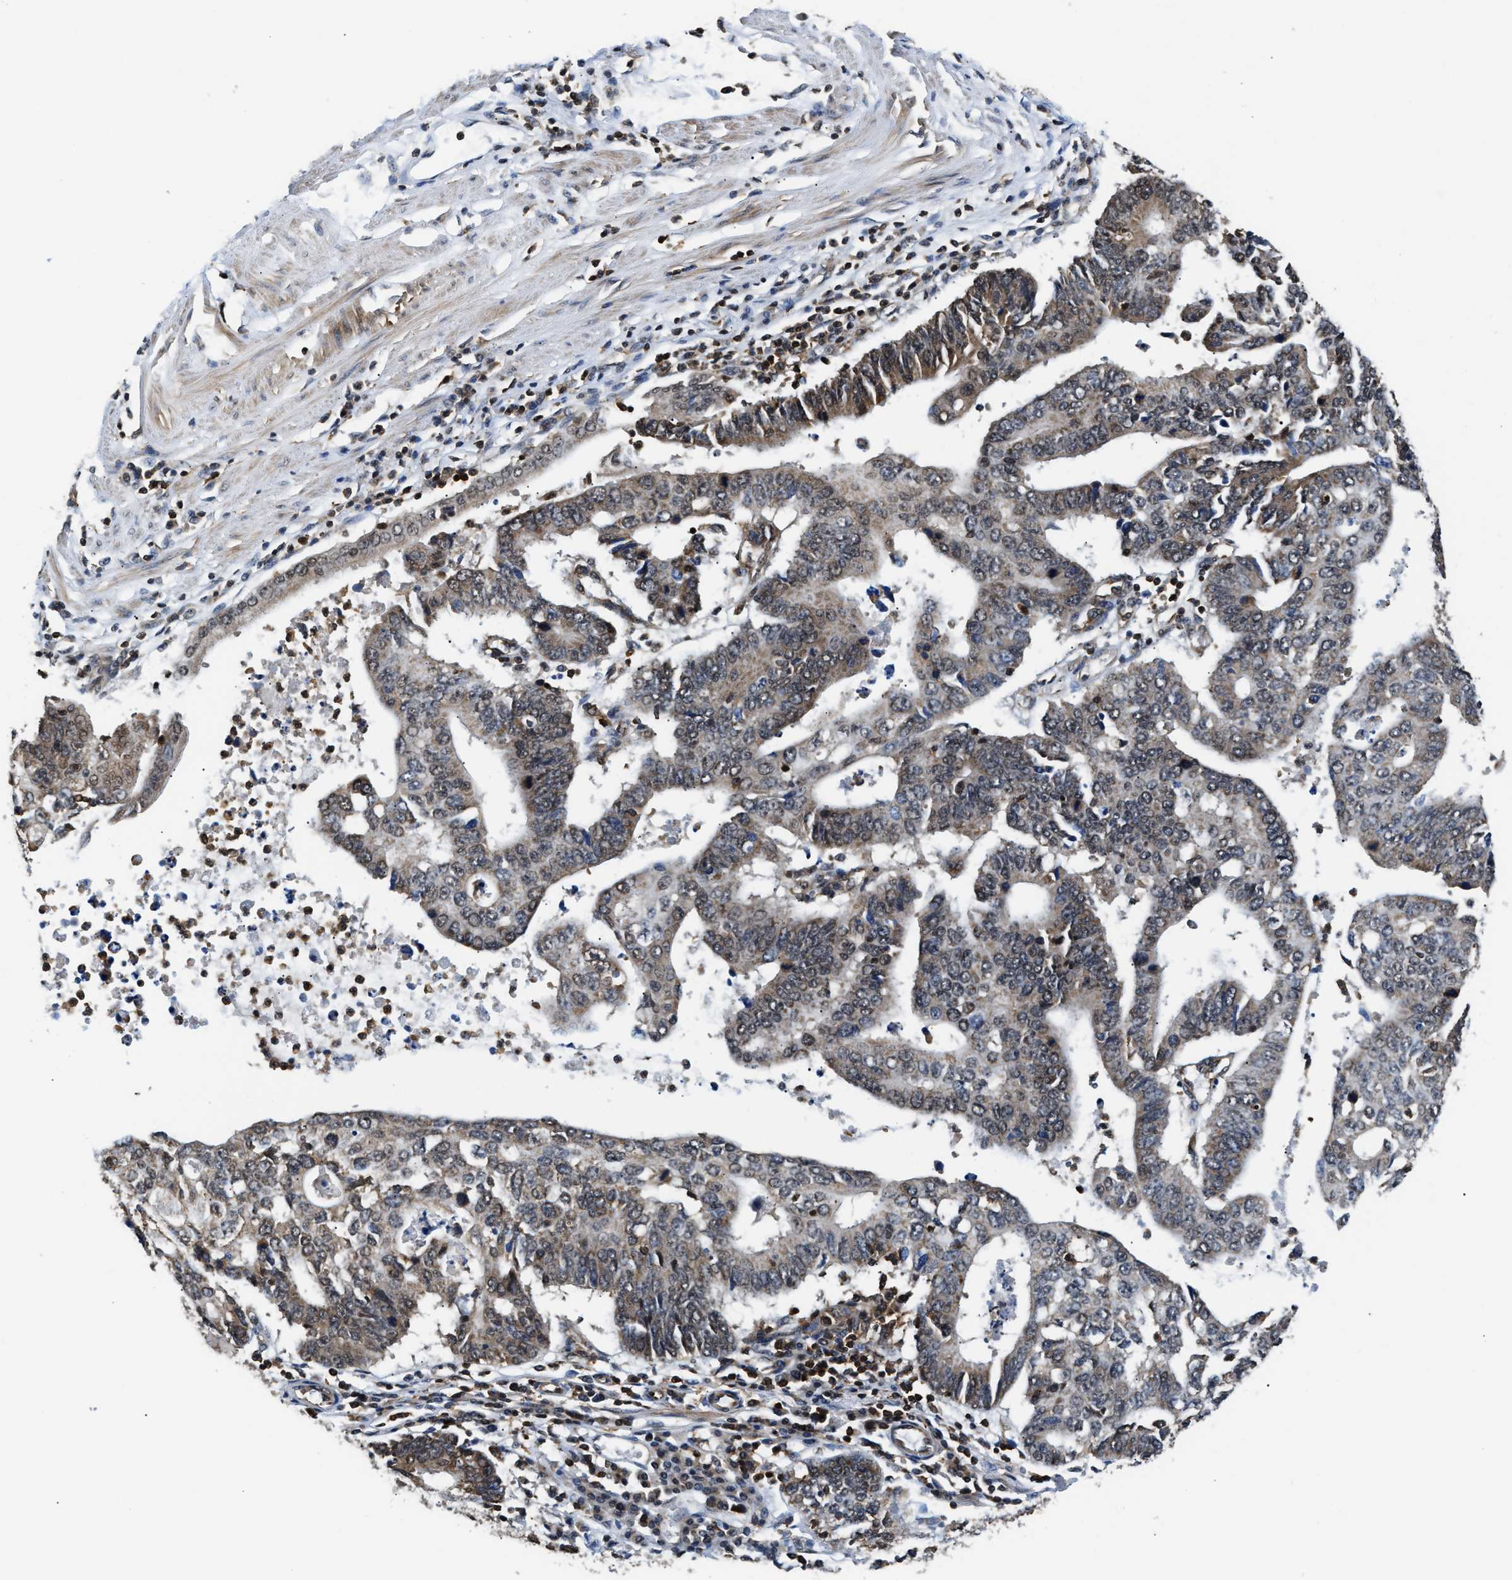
{"staining": {"intensity": "moderate", "quantity": ">75%", "location": "cytoplasmic/membranous"}, "tissue": "stomach cancer", "cell_type": "Tumor cells", "image_type": "cancer", "snomed": [{"axis": "morphology", "description": "Adenocarcinoma, NOS"}, {"axis": "topography", "description": "Stomach"}], "caption": "Moderate cytoplasmic/membranous positivity for a protein is present in about >75% of tumor cells of stomach cancer using immunohistochemistry.", "gene": "STK10", "patient": {"sex": "male", "age": 59}}